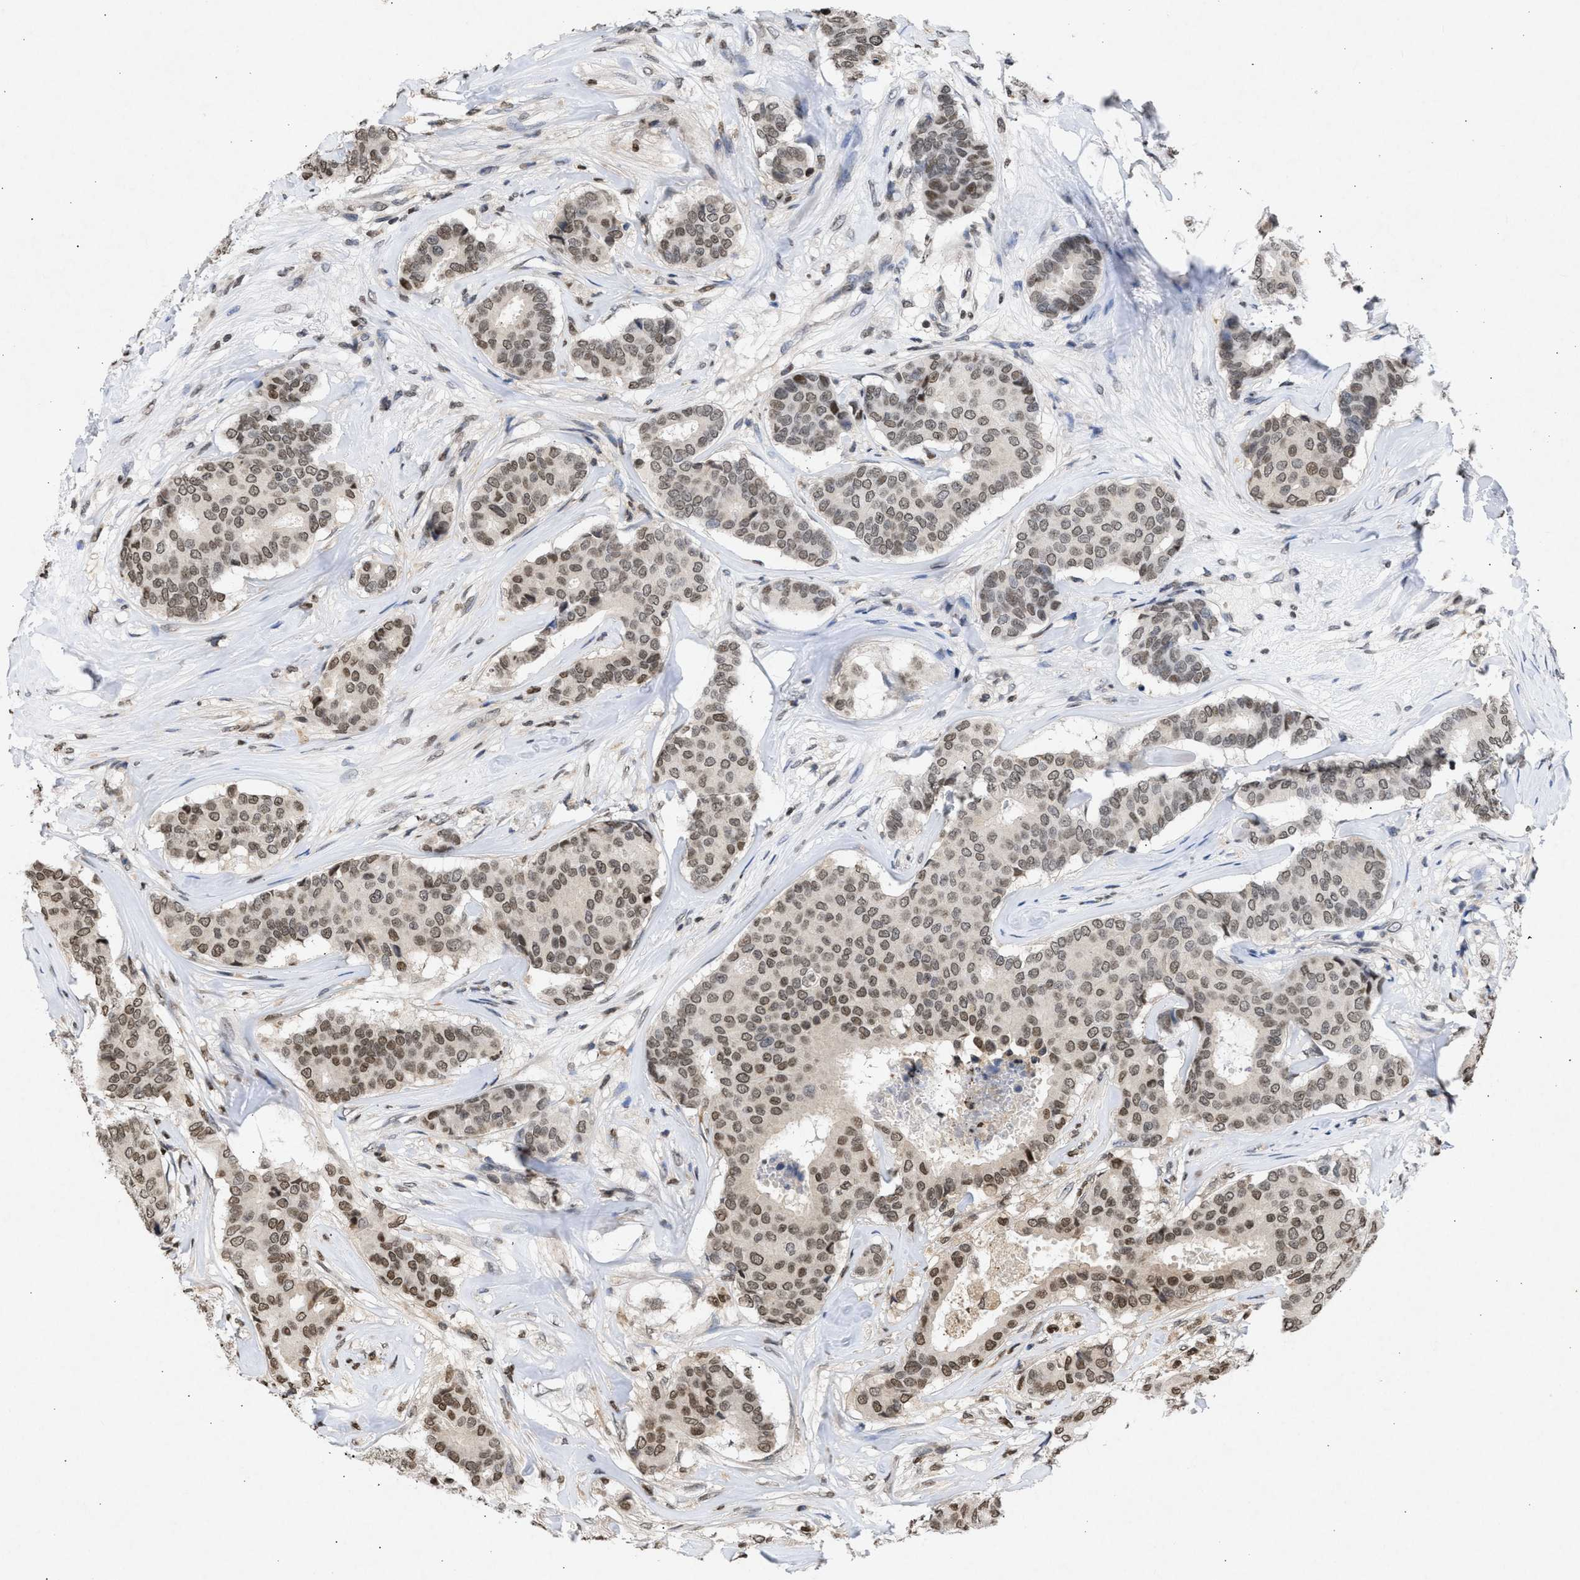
{"staining": {"intensity": "moderate", "quantity": "25%-75%", "location": "nuclear"}, "tissue": "breast cancer", "cell_type": "Tumor cells", "image_type": "cancer", "snomed": [{"axis": "morphology", "description": "Duct carcinoma"}, {"axis": "topography", "description": "Breast"}], "caption": "Immunohistochemical staining of breast infiltrating ductal carcinoma demonstrates medium levels of moderate nuclear positivity in approximately 25%-75% of tumor cells.", "gene": "NUP35", "patient": {"sex": "female", "age": 75}}